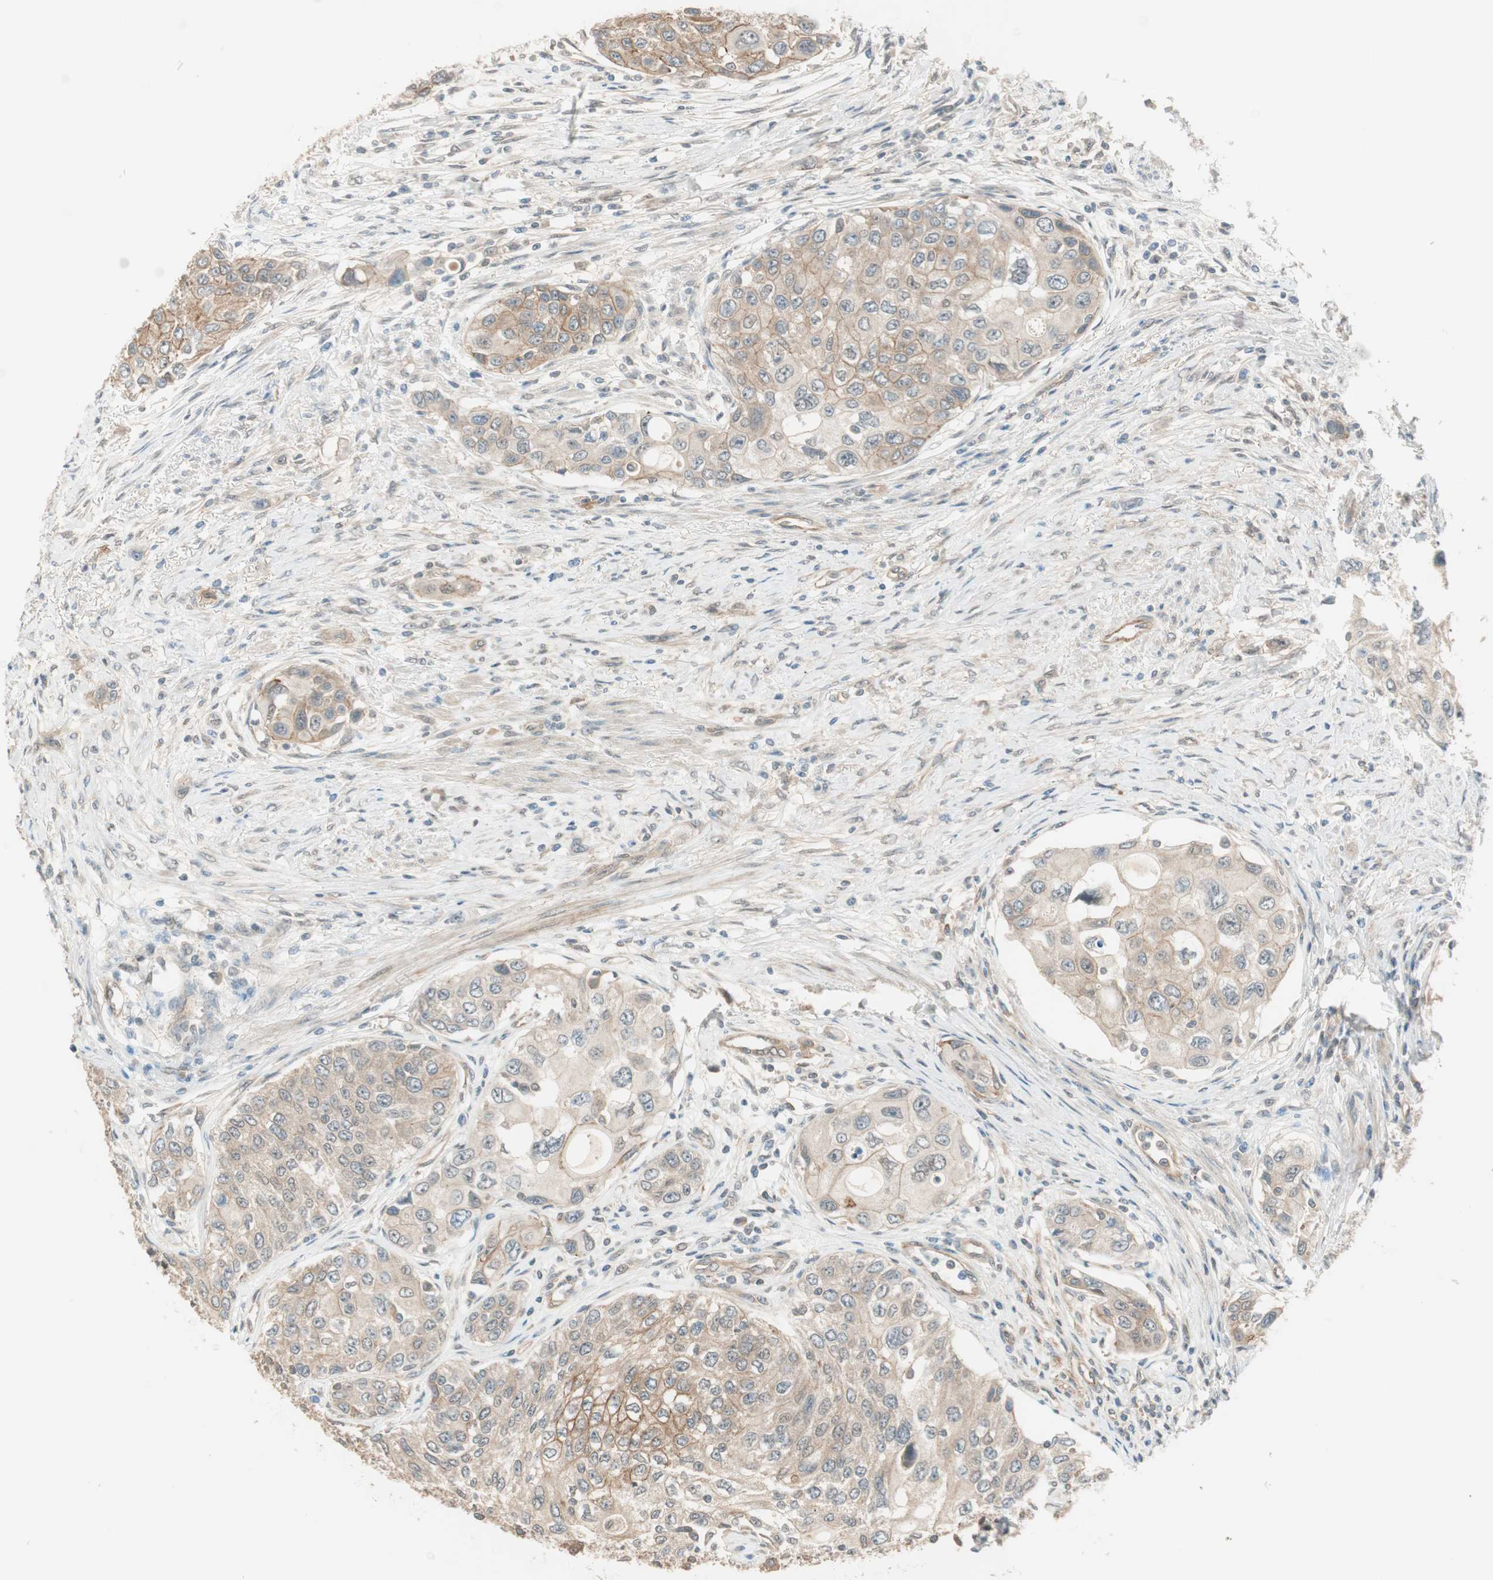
{"staining": {"intensity": "moderate", "quantity": "25%-75%", "location": "cytoplasmic/membranous"}, "tissue": "urothelial cancer", "cell_type": "Tumor cells", "image_type": "cancer", "snomed": [{"axis": "morphology", "description": "Urothelial carcinoma, High grade"}, {"axis": "topography", "description": "Urinary bladder"}], "caption": "This is an image of IHC staining of high-grade urothelial carcinoma, which shows moderate staining in the cytoplasmic/membranous of tumor cells.", "gene": "PSMD8", "patient": {"sex": "female", "age": 56}}